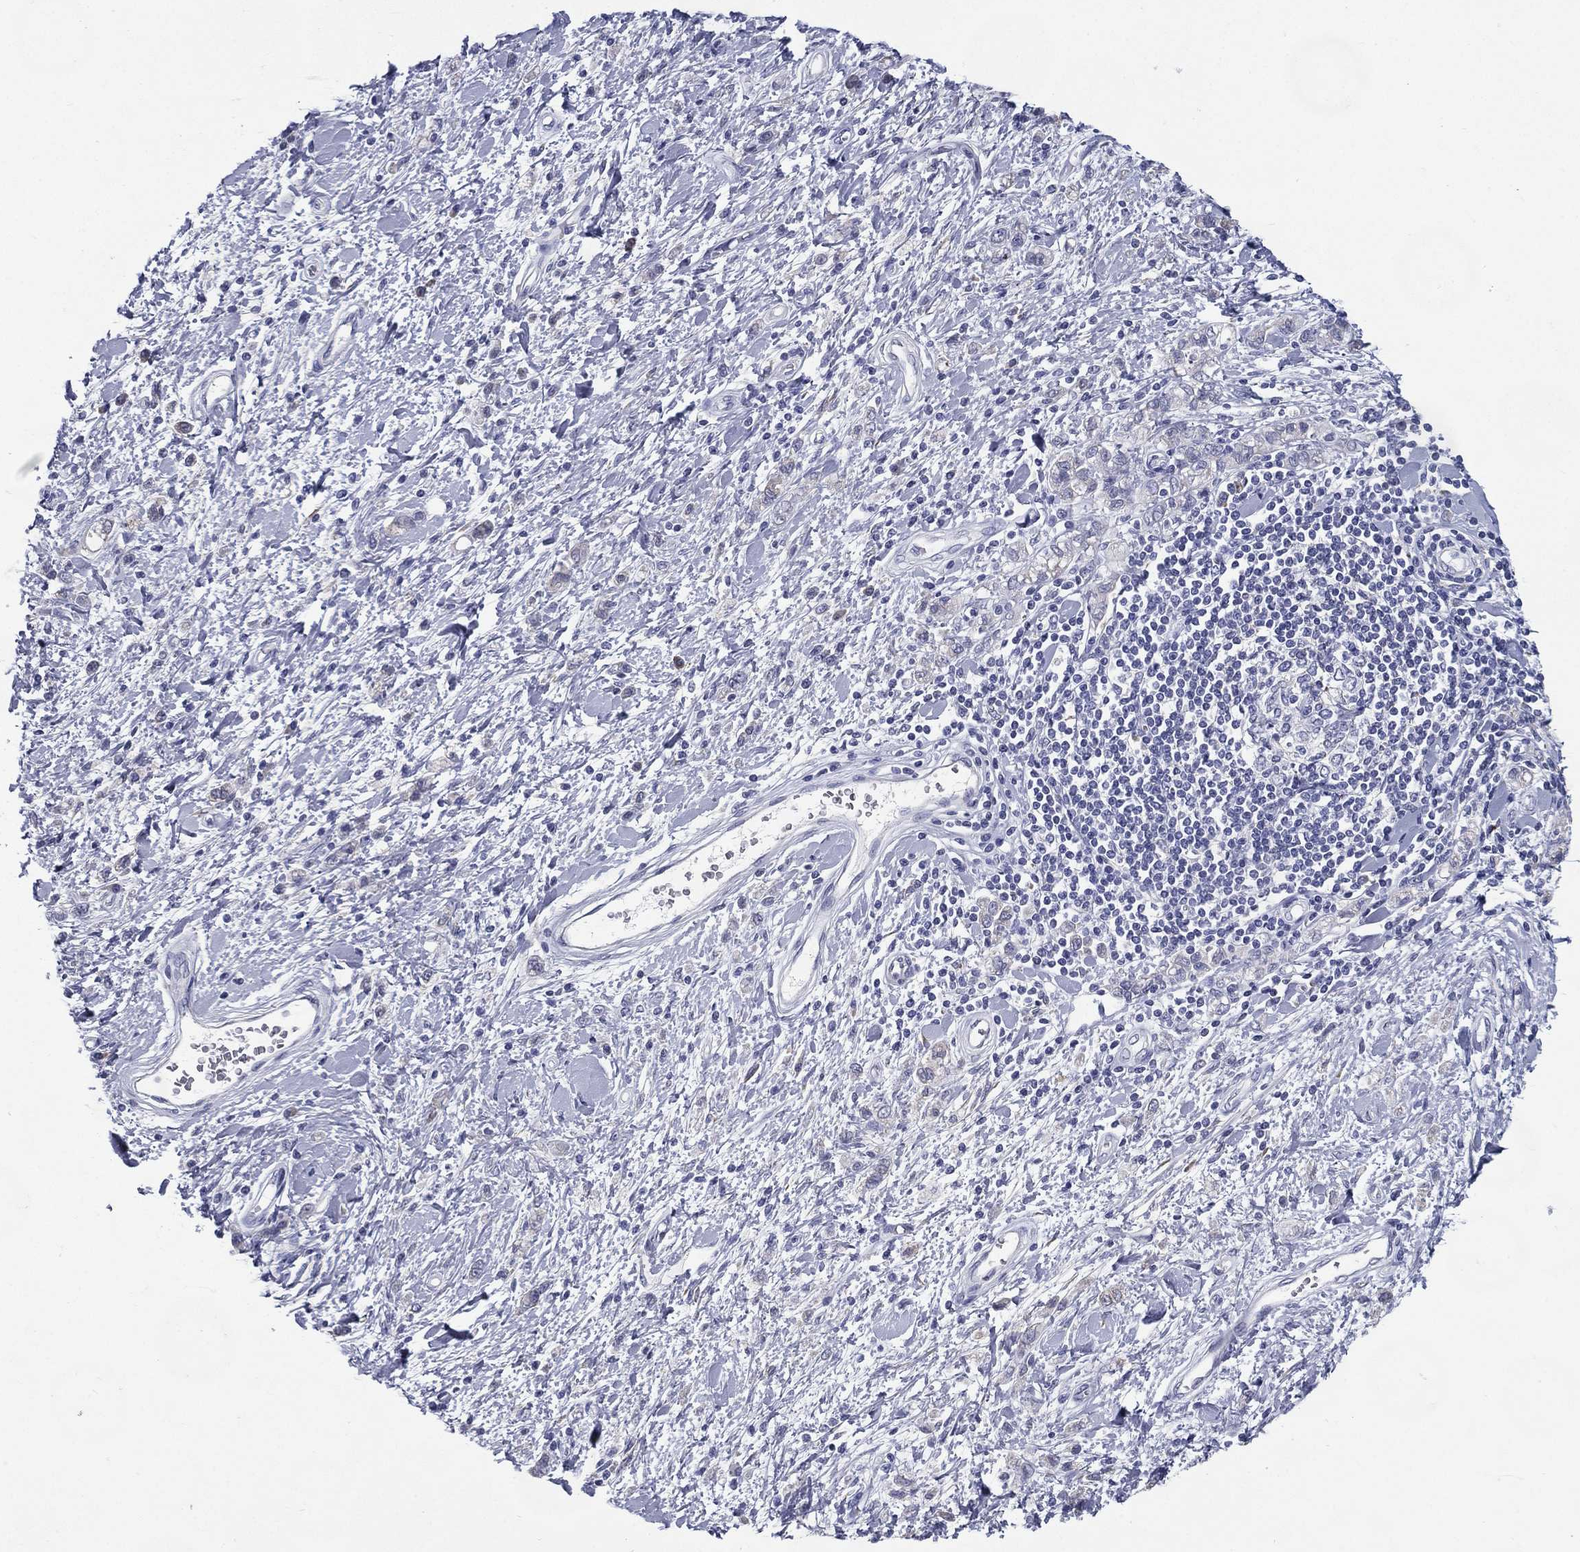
{"staining": {"intensity": "negative", "quantity": "none", "location": "none"}, "tissue": "stomach cancer", "cell_type": "Tumor cells", "image_type": "cancer", "snomed": [{"axis": "morphology", "description": "Adenocarcinoma, NOS"}, {"axis": "topography", "description": "Stomach"}], "caption": "This is an IHC micrograph of human stomach cancer. There is no staining in tumor cells.", "gene": "C19orf18", "patient": {"sex": "male", "age": 77}}